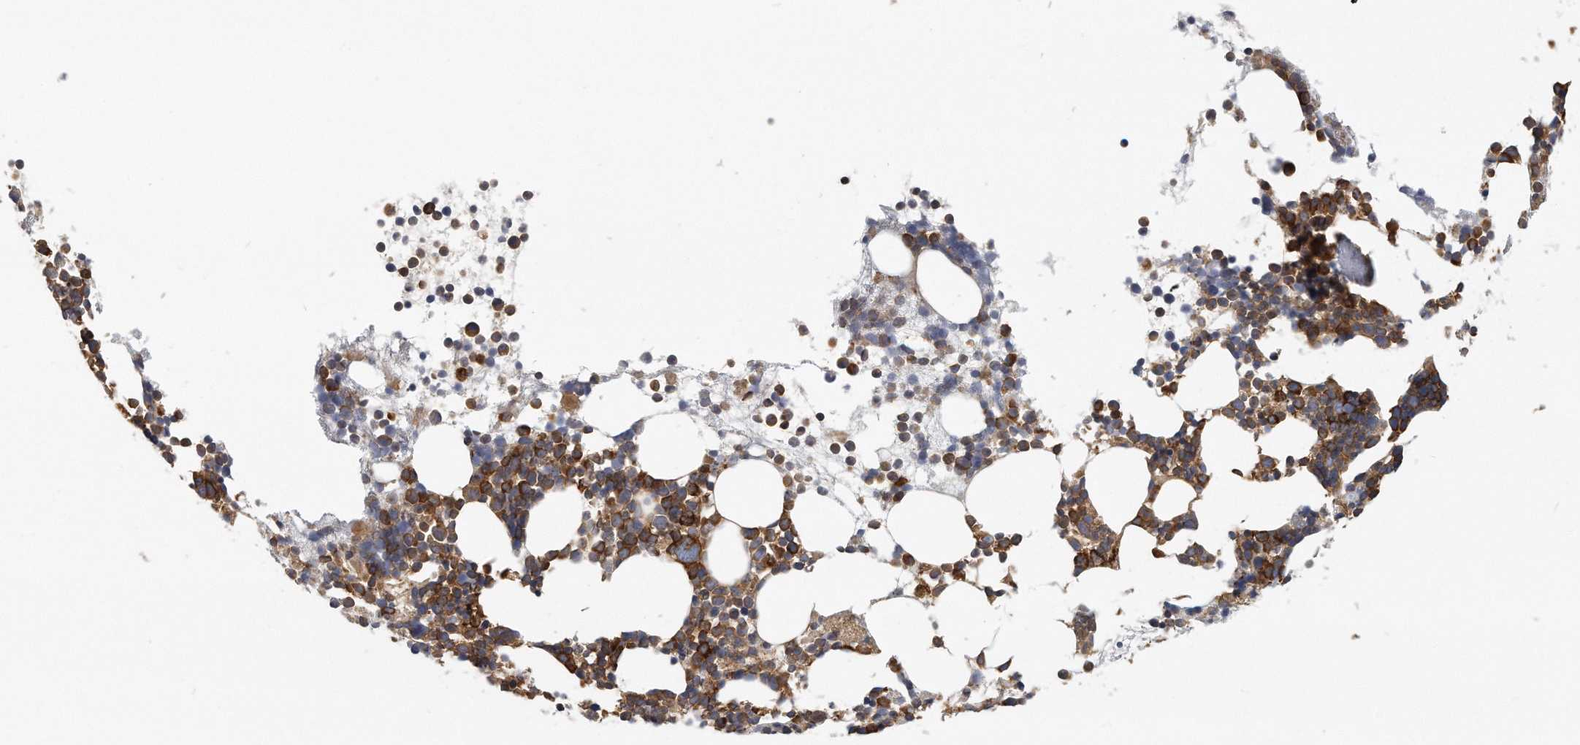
{"staining": {"intensity": "strong", "quantity": "25%-75%", "location": "cytoplasmic/membranous"}, "tissue": "bone marrow", "cell_type": "Hematopoietic cells", "image_type": "normal", "snomed": [{"axis": "morphology", "description": "Normal tissue, NOS"}, {"axis": "topography", "description": "Bone marrow"}], "caption": "IHC of unremarkable bone marrow reveals high levels of strong cytoplasmic/membranous expression in about 25%-75% of hematopoietic cells.", "gene": "EIF3I", "patient": {"sex": "female", "age": 57}}